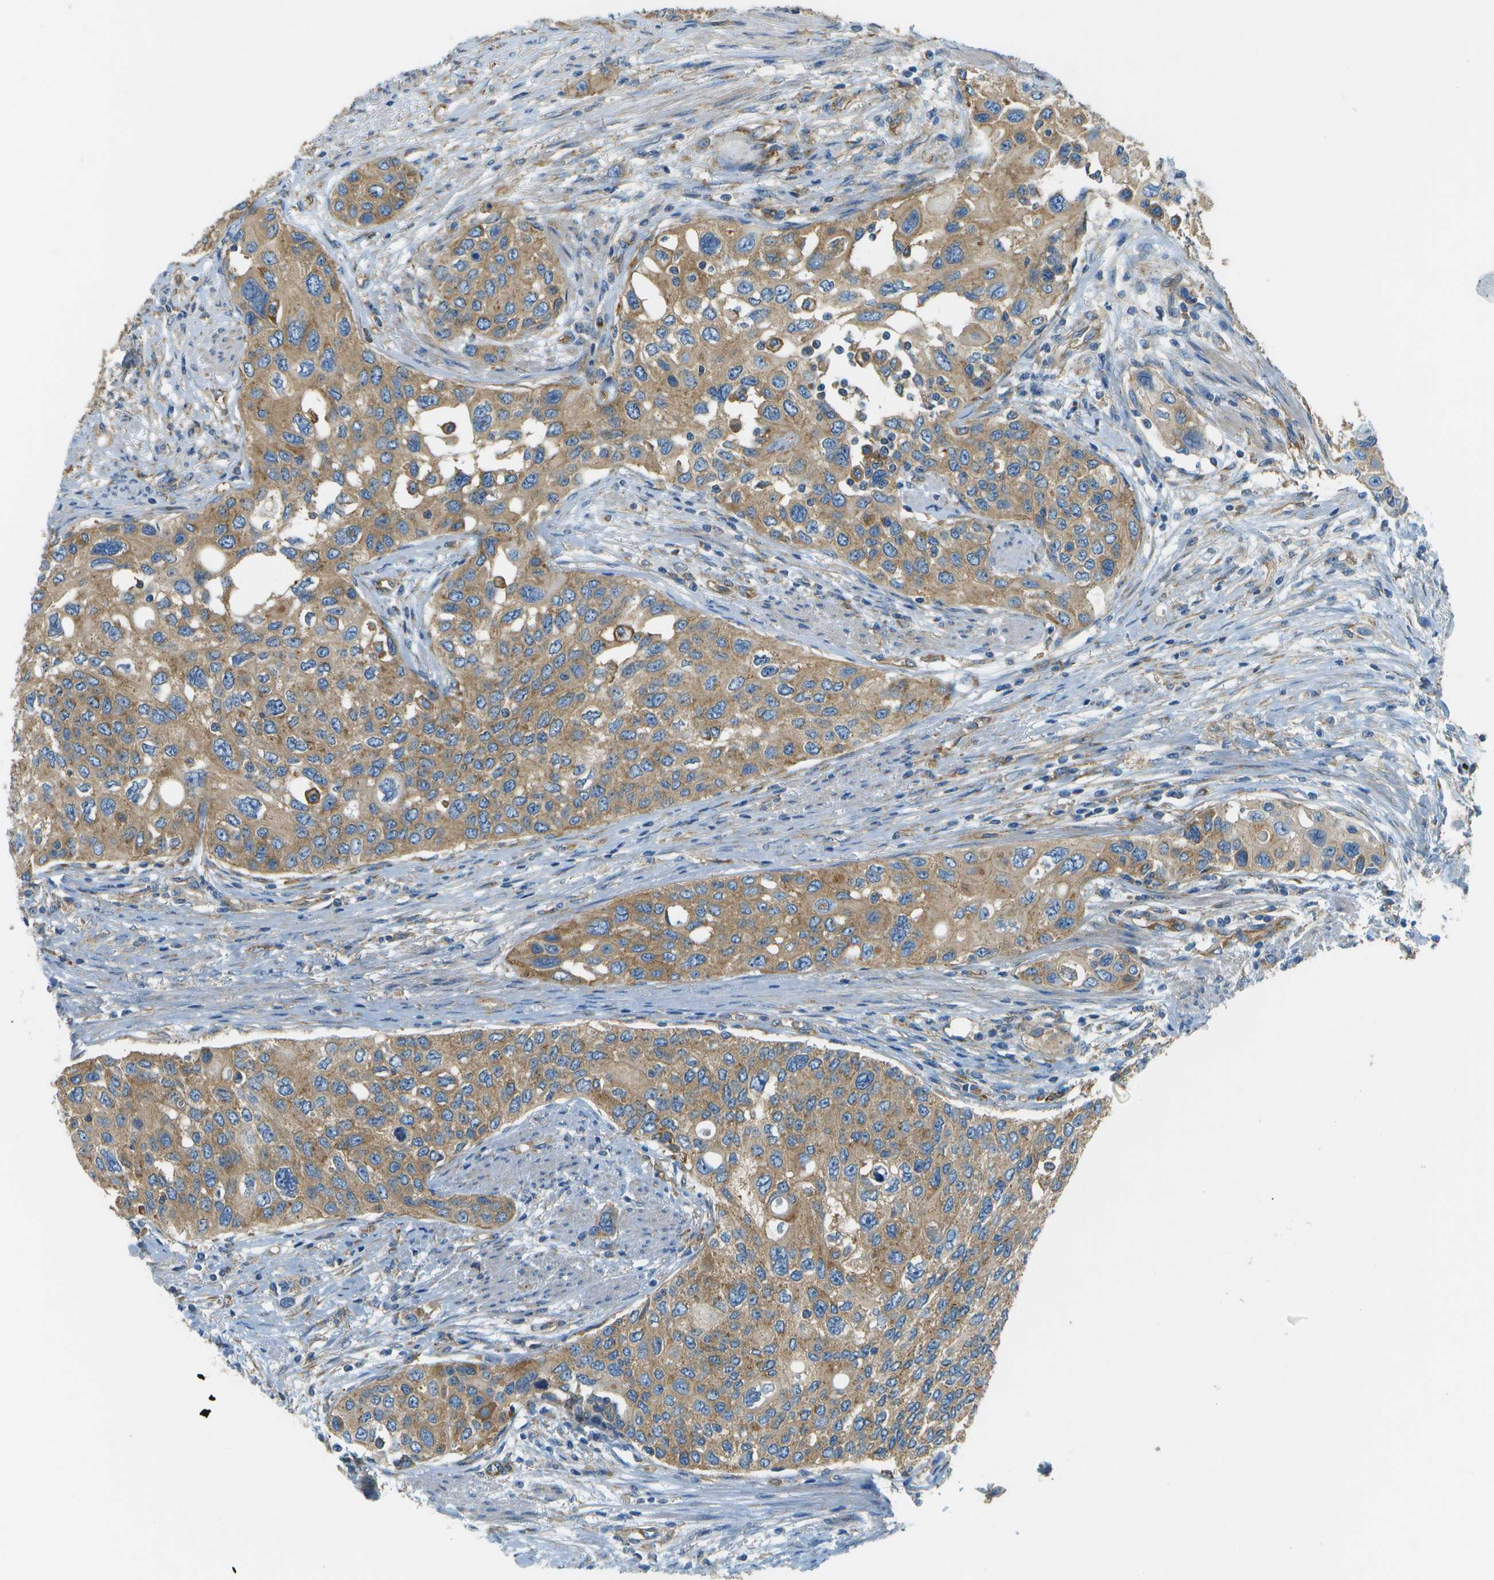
{"staining": {"intensity": "moderate", "quantity": ">75%", "location": "cytoplasmic/membranous"}, "tissue": "urothelial cancer", "cell_type": "Tumor cells", "image_type": "cancer", "snomed": [{"axis": "morphology", "description": "Urothelial carcinoma, High grade"}, {"axis": "topography", "description": "Urinary bladder"}], "caption": "A histopathology image of urothelial cancer stained for a protein displays moderate cytoplasmic/membranous brown staining in tumor cells.", "gene": "CLTC", "patient": {"sex": "female", "age": 56}}